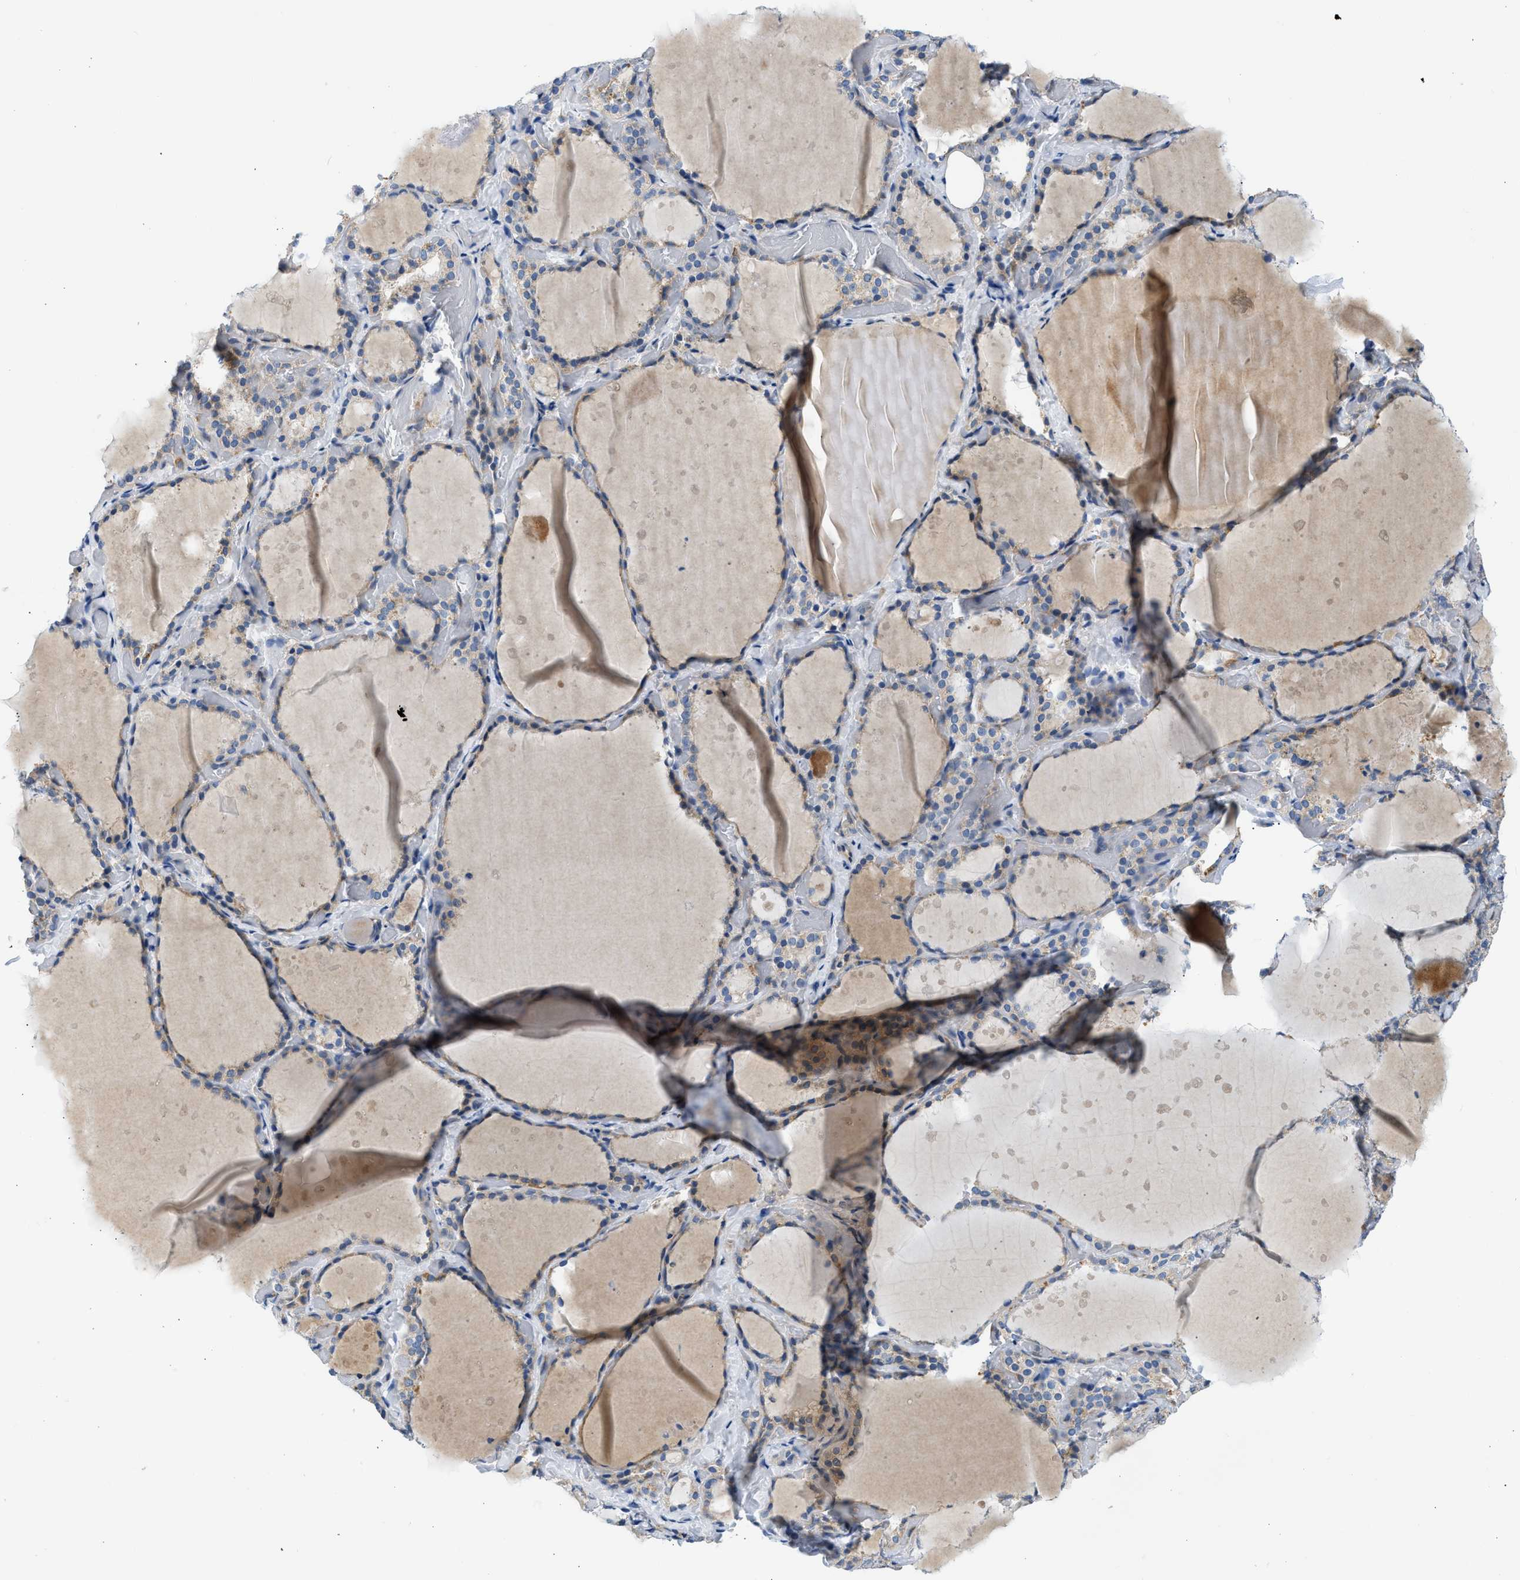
{"staining": {"intensity": "moderate", "quantity": "25%-75%", "location": "cytoplasmic/membranous"}, "tissue": "thyroid gland", "cell_type": "Glandular cells", "image_type": "normal", "snomed": [{"axis": "morphology", "description": "Normal tissue, NOS"}, {"axis": "topography", "description": "Thyroid gland"}], "caption": "An immunohistochemistry (IHC) photomicrograph of normal tissue is shown. Protein staining in brown highlights moderate cytoplasmic/membranous positivity in thyroid gland within glandular cells. The staining was performed using DAB to visualize the protein expression in brown, while the nuclei were stained in blue with hematoxylin (Magnification: 20x).", "gene": "CAMKK2", "patient": {"sex": "female", "age": 44}}